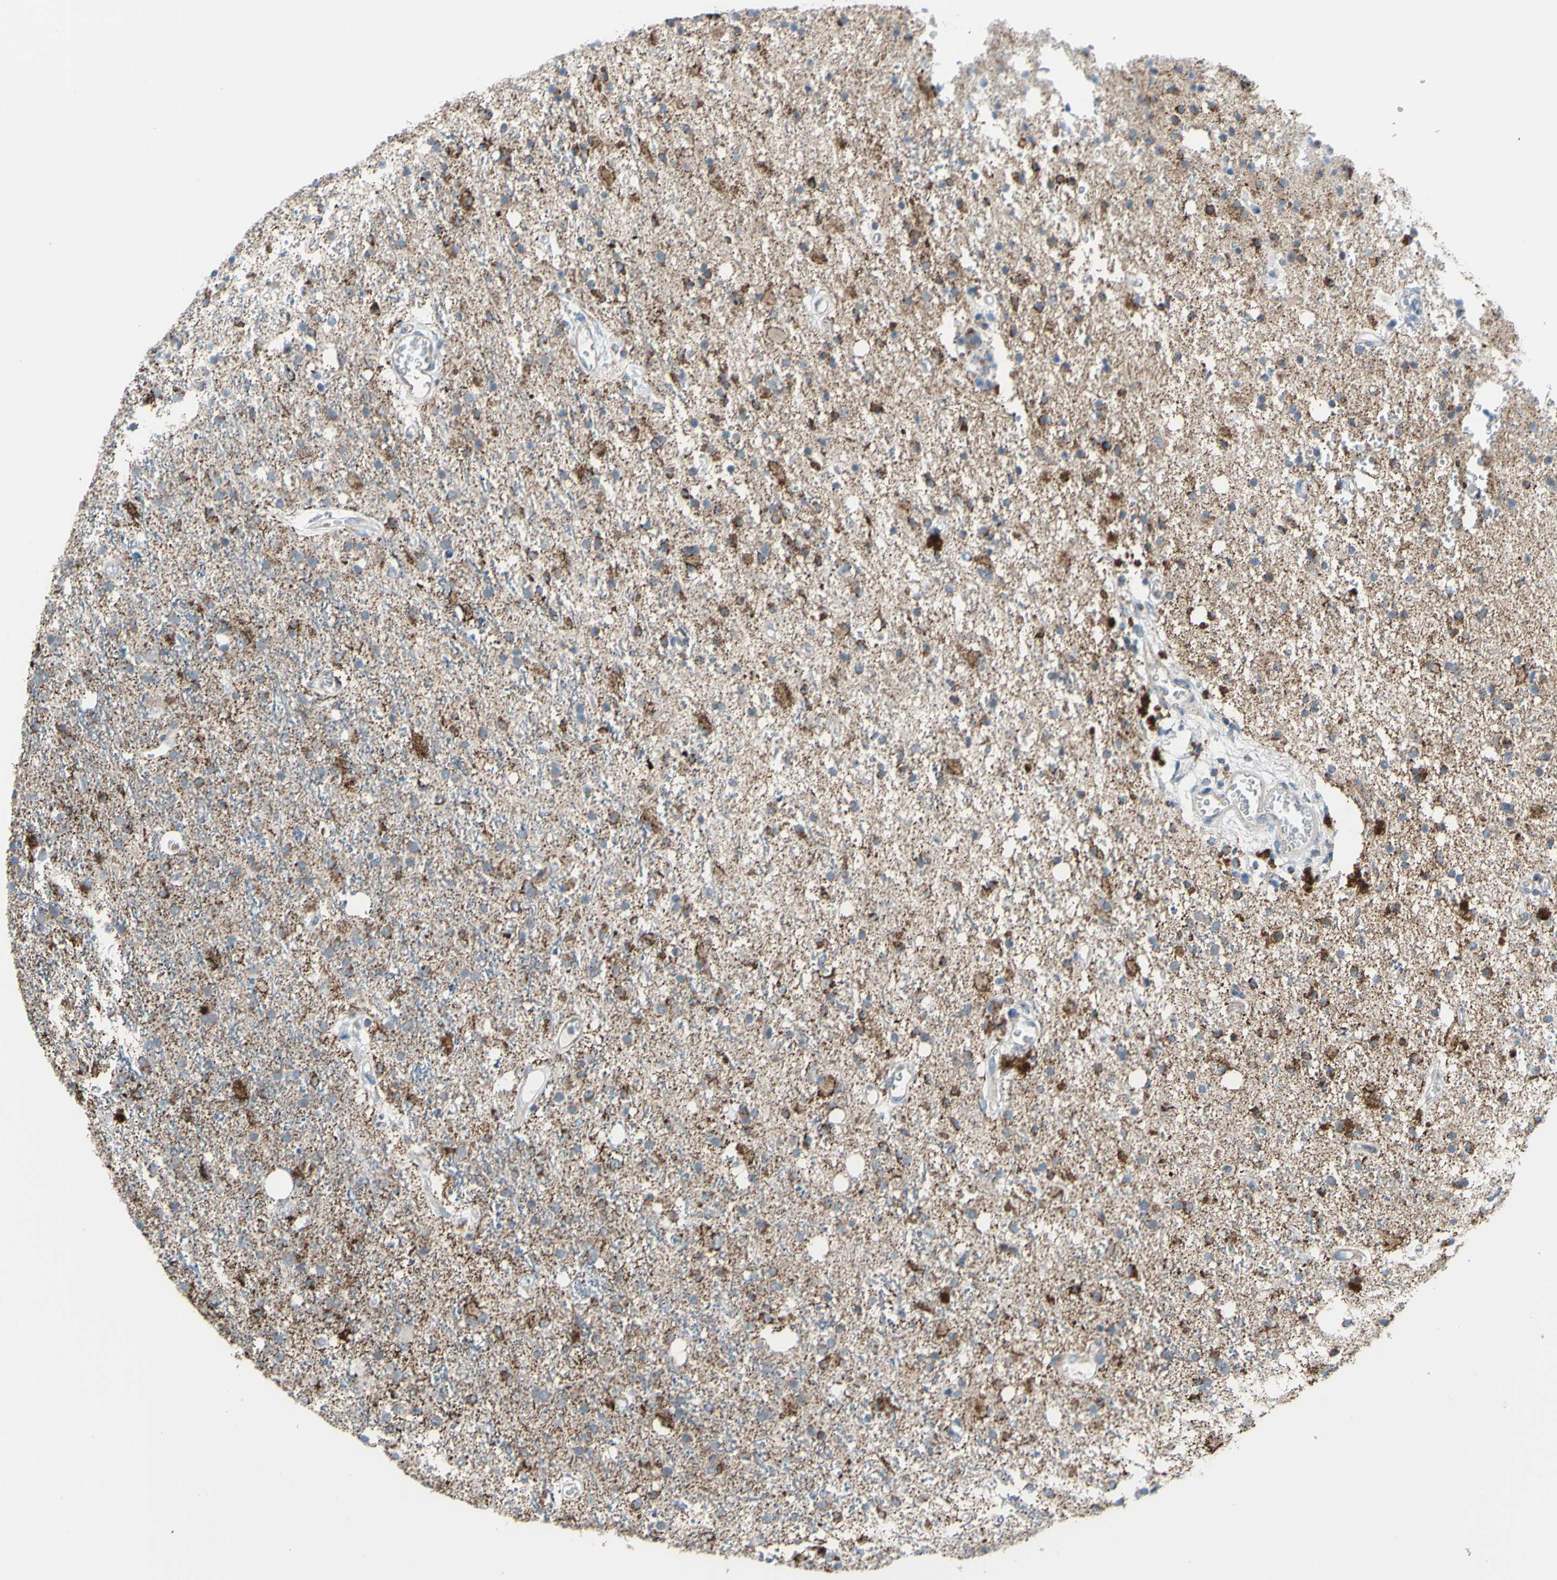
{"staining": {"intensity": "moderate", "quantity": "25%-75%", "location": "cytoplasmic/membranous"}, "tissue": "glioma", "cell_type": "Tumor cells", "image_type": "cancer", "snomed": [{"axis": "morphology", "description": "Glioma, malignant, High grade"}, {"axis": "topography", "description": "Brain"}], "caption": "Immunohistochemical staining of malignant glioma (high-grade) reveals medium levels of moderate cytoplasmic/membranous protein staining in approximately 25%-75% of tumor cells.", "gene": "GLT8D1", "patient": {"sex": "male", "age": 47}}